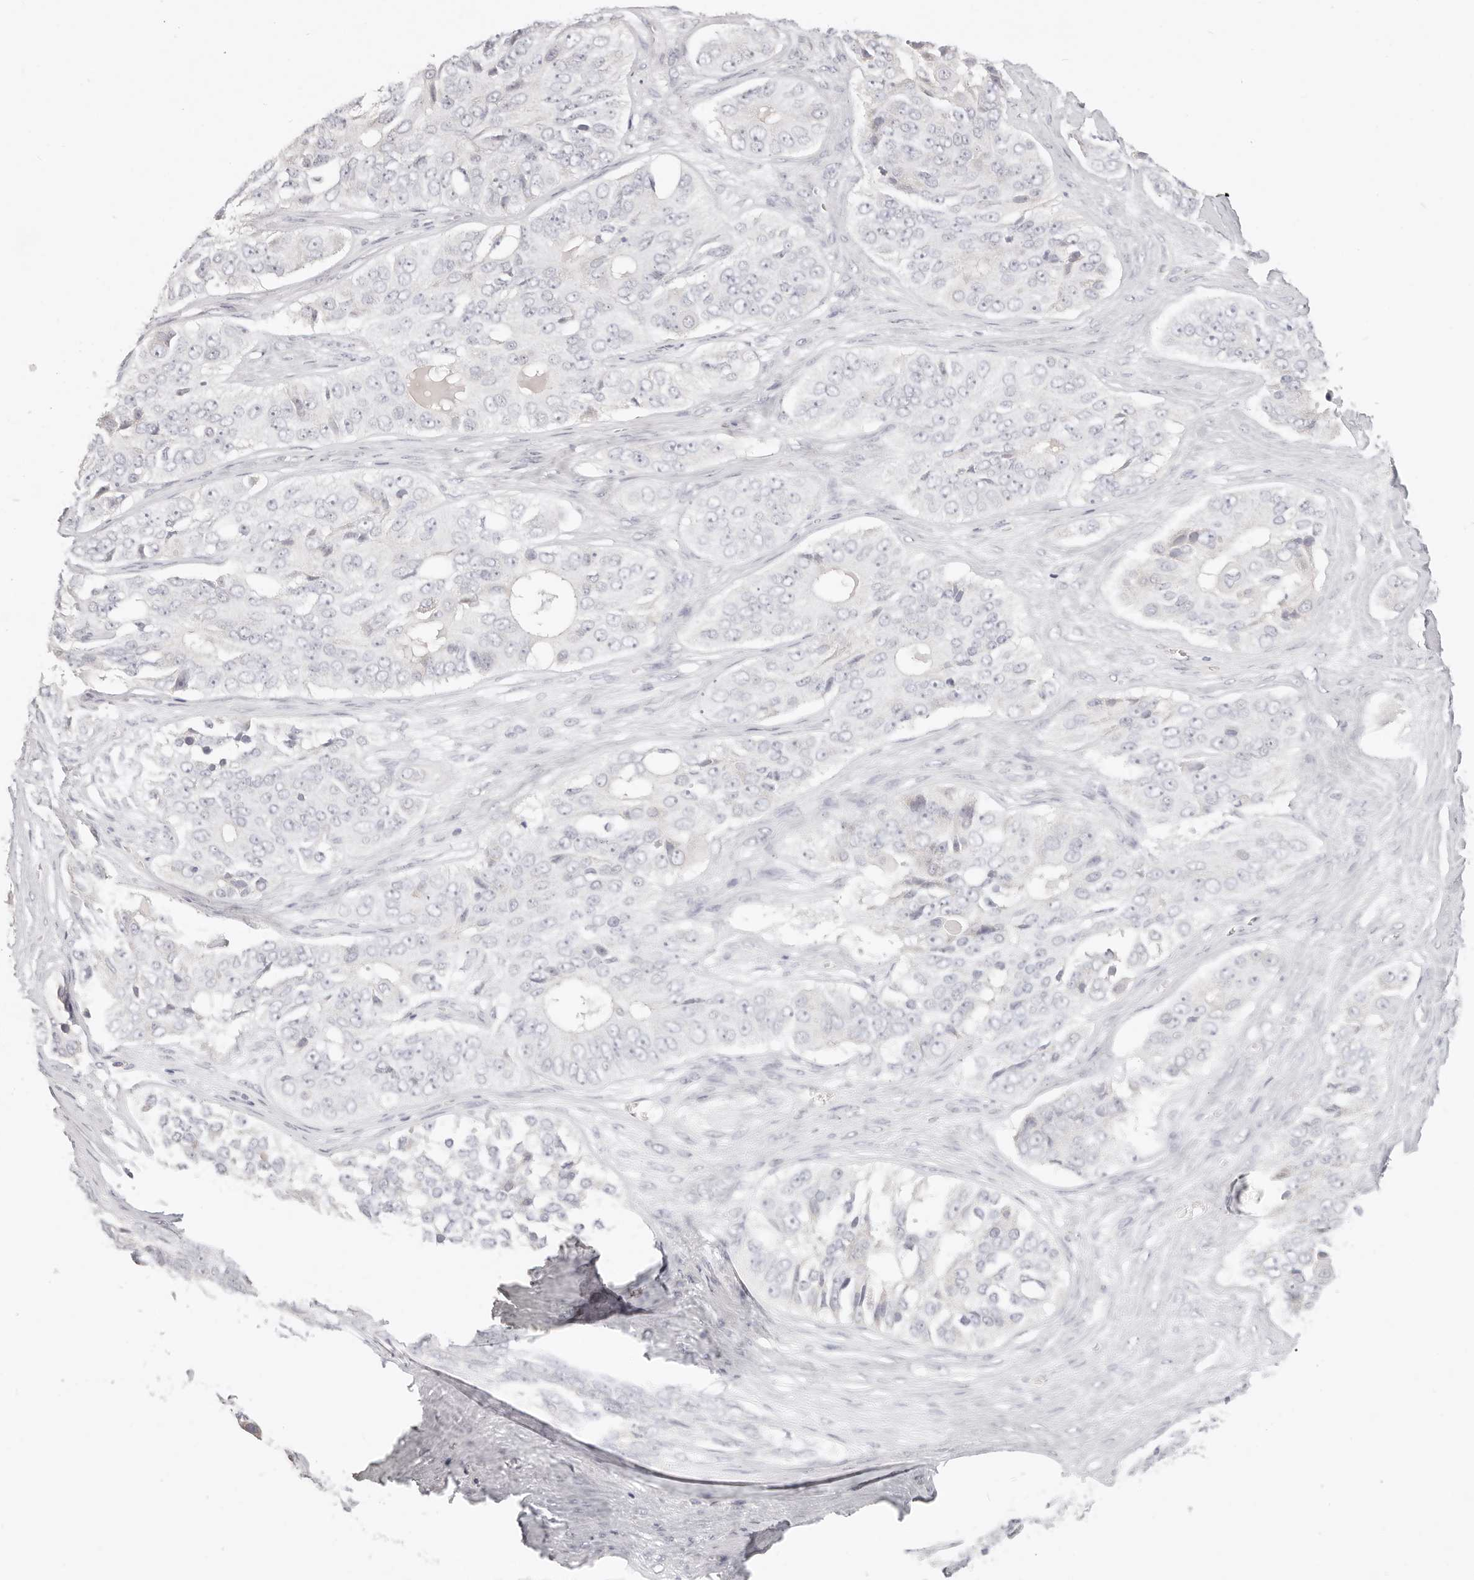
{"staining": {"intensity": "negative", "quantity": "none", "location": "none"}, "tissue": "ovarian cancer", "cell_type": "Tumor cells", "image_type": "cancer", "snomed": [{"axis": "morphology", "description": "Carcinoma, endometroid"}, {"axis": "topography", "description": "Ovary"}], "caption": "High power microscopy photomicrograph of an IHC micrograph of ovarian cancer, revealing no significant staining in tumor cells. The staining is performed using DAB brown chromogen with nuclei counter-stained in using hematoxylin.", "gene": "ASCL1", "patient": {"sex": "female", "age": 51}}